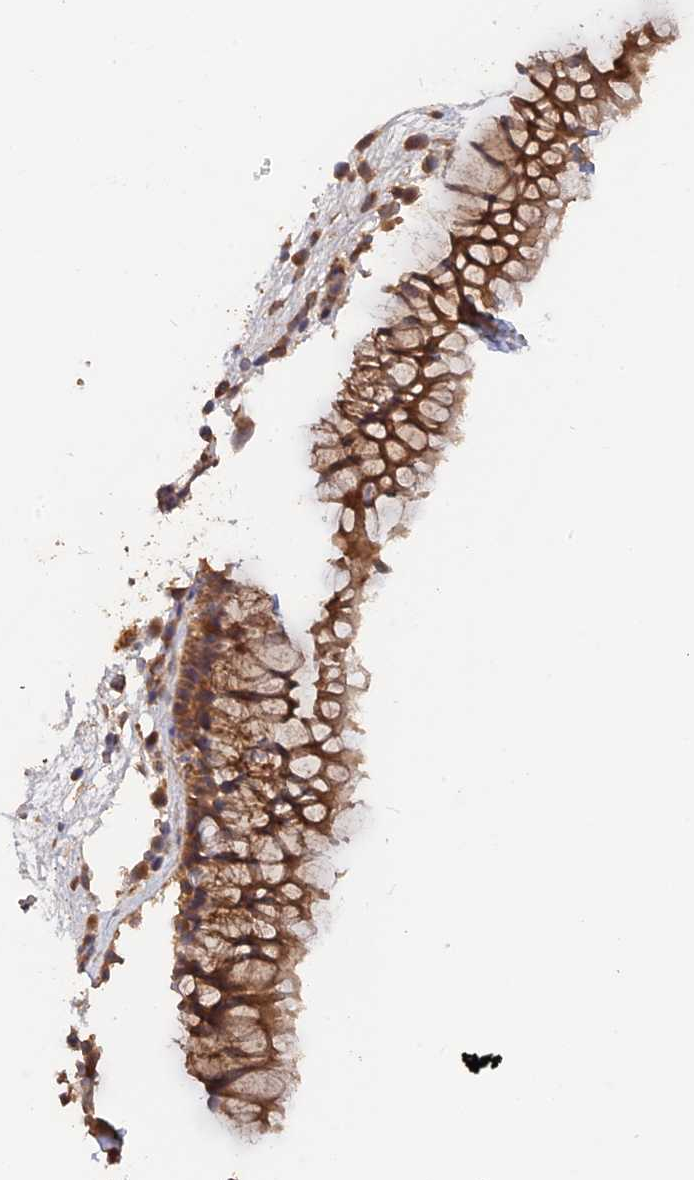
{"staining": {"intensity": "moderate", "quantity": ">75%", "location": "cytoplasmic/membranous"}, "tissue": "nasopharynx", "cell_type": "Respiratory epithelial cells", "image_type": "normal", "snomed": [{"axis": "morphology", "description": "Normal tissue, NOS"}, {"axis": "morphology", "description": "Inflammation, NOS"}, {"axis": "morphology", "description": "Malignant melanoma, Metastatic site"}, {"axis": "topography", "description": "Nasopharynx"}], "caption": "Protein analysis of unremarkable nasopharynx demonstrates moderate cytoplasmic/membranous positivity in about >75% of respiratory epithelial cells.", "gene": "ARHGAP40", "patient": {"sex": "male", "age": 70}}